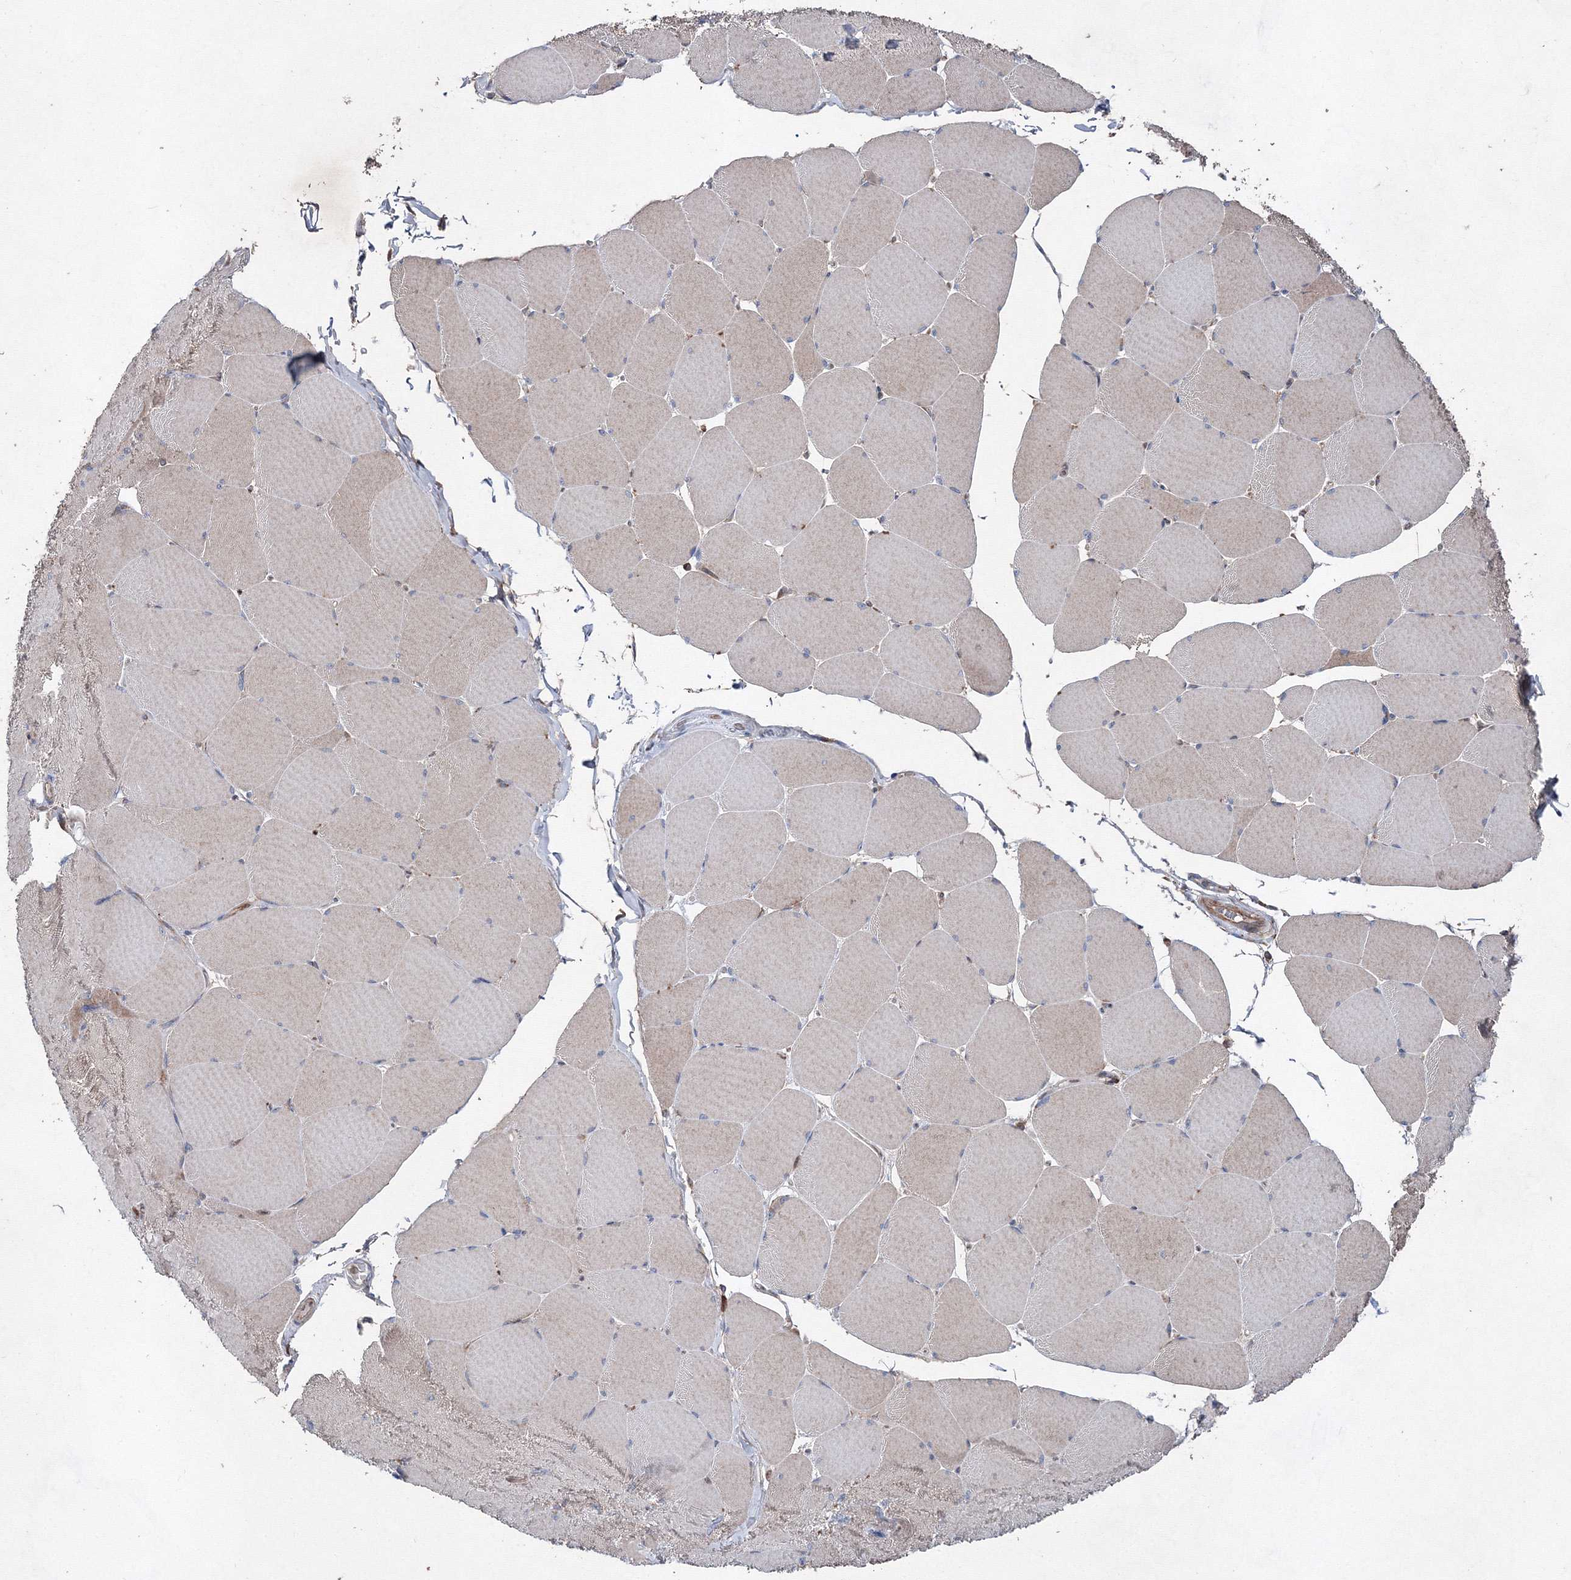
{"staining": {"intensity": "weak", "quantity": ">75%", "location": "cytoplasmic/membranous"}, "tissue": "skeletal muscle", "cell_type": "Myocytes", "image_type": "normal", "snomed": [{"axis": "morphology", "description": "Normal tissue, NOS"}, {"axis": "topography", "description": "Skeletal muscle"}, {"axis": "topography", "description": "Head-Neck"}], "caption": "A histopathology image of human skeletal muscle stained for a protein reveals weak cytoplasmic/membranous brown staining in myocytes. (DAB (3,3'-diaminobenzidine) IHC, brown staining for protein, blue staining for nuclei).", "gene": "GFM1", "patient": {"sex": "male", "age": 66}}